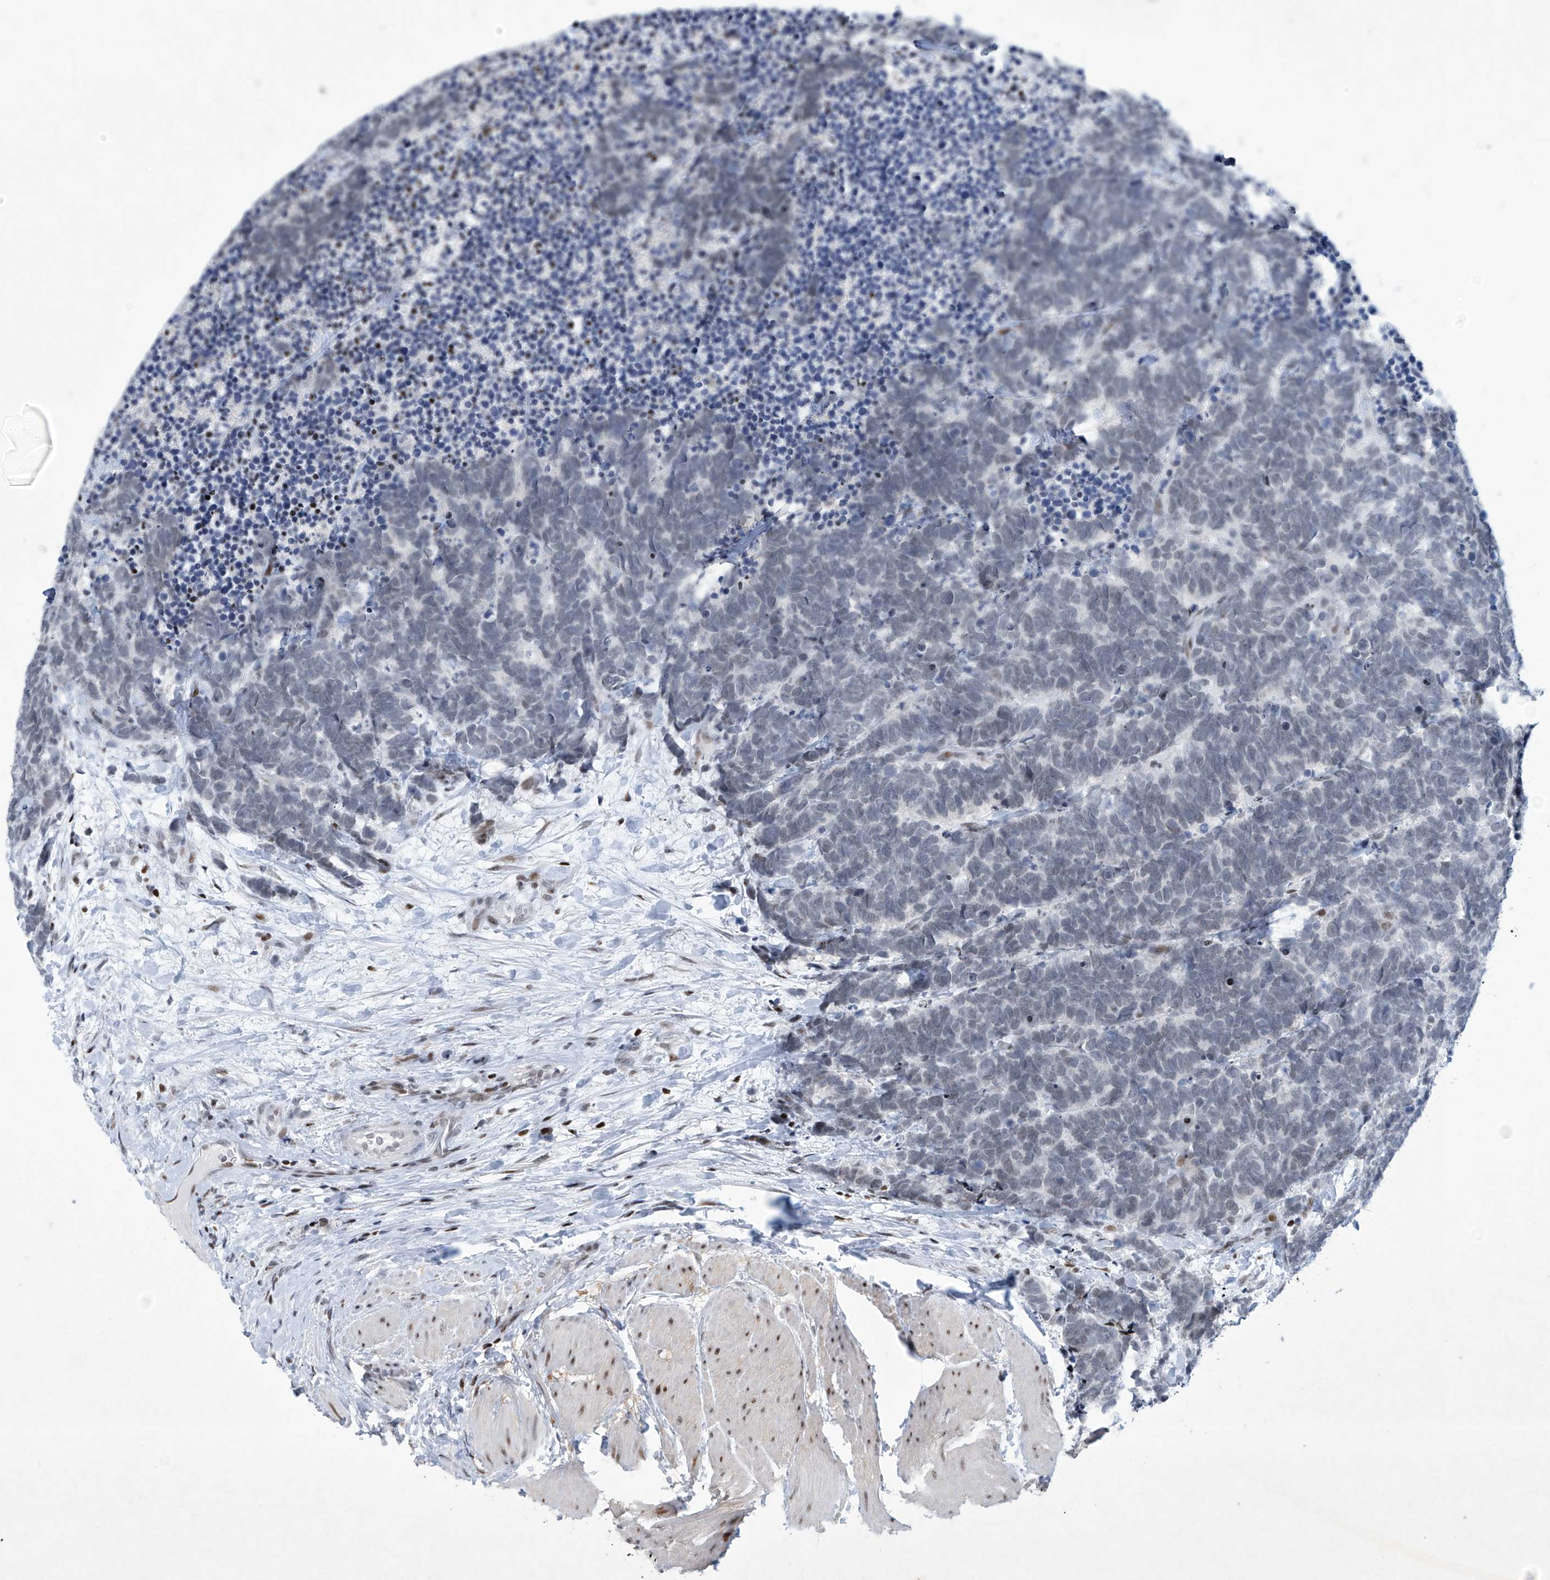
{"staining": {"intensity": "negative", "quantity": "none", "location": "none"}, "tissue": "carcinoid", "cell_type": "Tumor cells", "image_type": "cancer", "snomed": [{"axis": "morphology", "description": "Carcinoma, NOS"}, {"axis": "morphology", "description": "Carcinoid, malignant, NOS"}, {"axis": "topography", "description": "Urinary bladder"}], "caption": "IHC histopathology image of neoplastic tissue: human carcinoma stained with DAB (3,3'-diaminobenzidine) demonstrates no significant protein positivity in tumor cells. The staining is performed using DAB (3,3'-diaminobenzidine) brown chromogen with nuclei counter-stained in using hematoxylin.", "gene": "RFX7", "patient": {"sex": "male", "age": 57}}